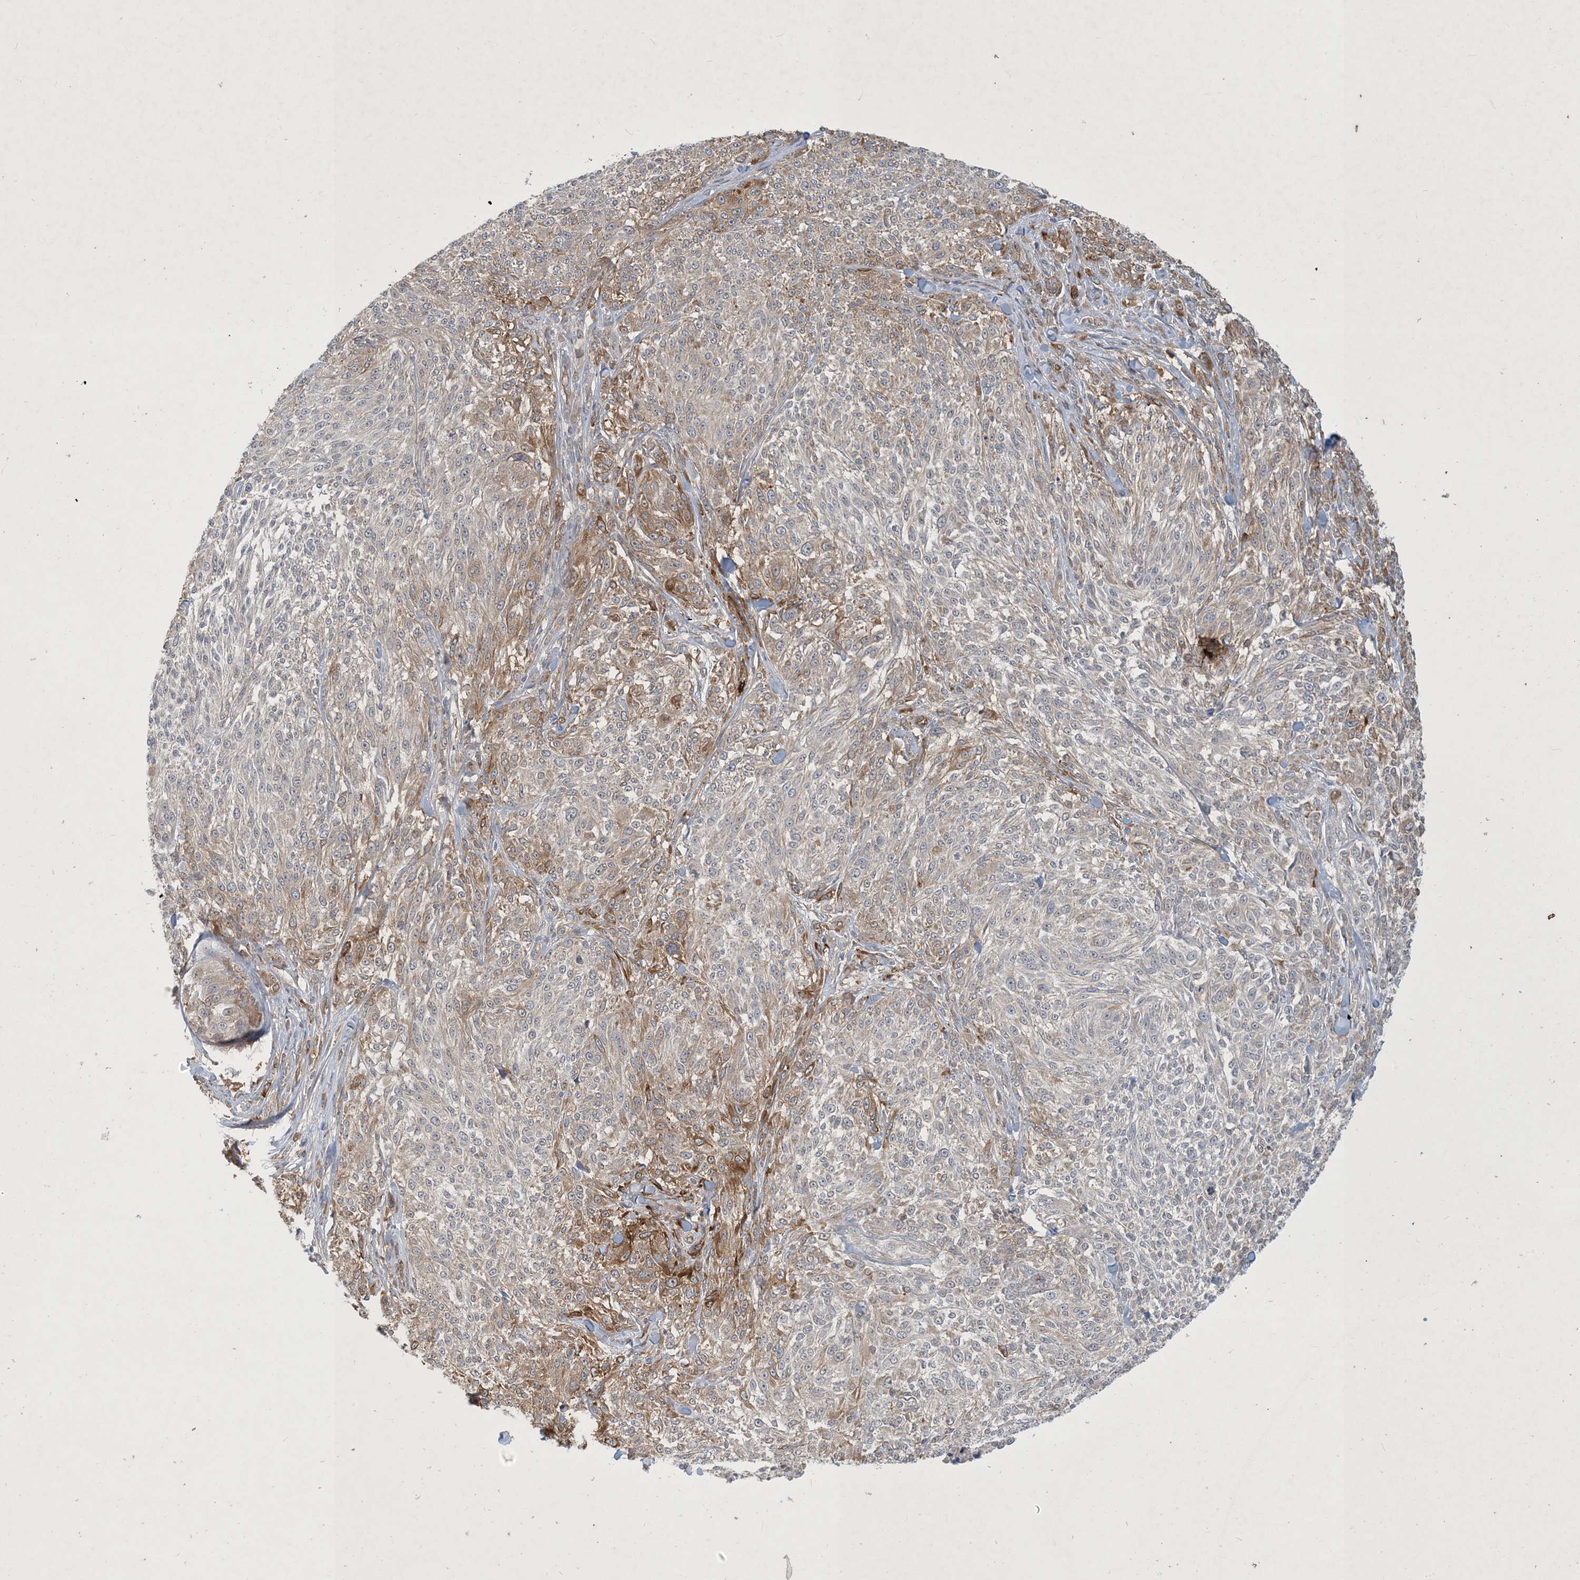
{"staining": {"intensity": "moderate", "quantity": "<25%", "location": "cytoplasmic/membranous"}, "tissue": "melanoma", "cell_type": "Tumor cells", "image_type": "cancer", "snomed": [{"axis": "morphology", "description": "Malignant melanoma, NOS"}, {"axis": "topography", "description": "Skin of trunk"}], "caption": "Protein staining by immunohistochemistry (IHC) exhibits moderate cytoplasmic/membranous staining in approximately <25% of tumor cells in melanoma.", "gene": "CDS1", "patient": {"sex": "male", "age": 71}}